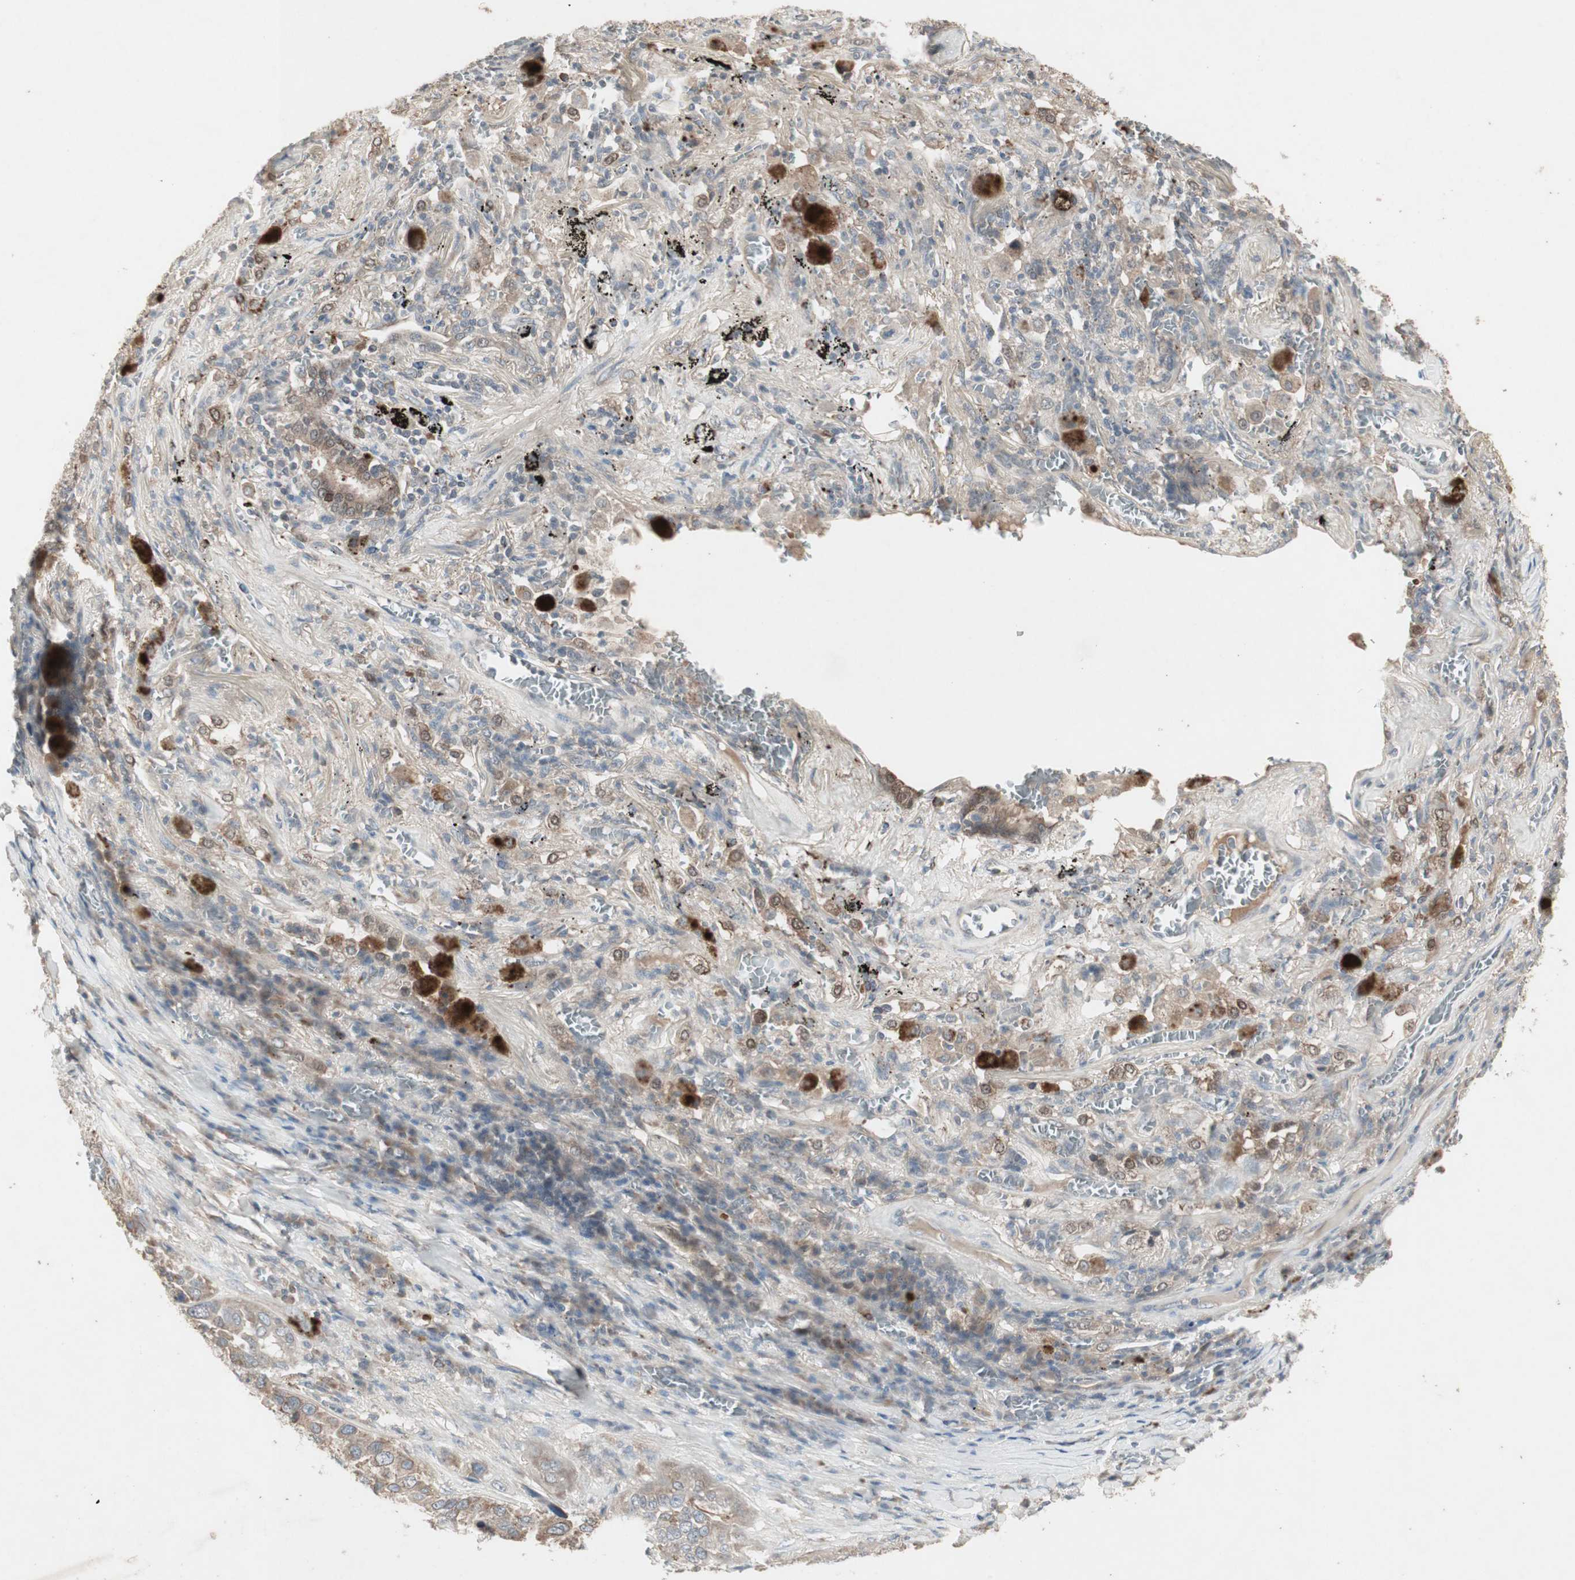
{"staining": {"intensity": "weak", "quantity": "25%-75%", "location": "cytoplasmic/membranous"}, "tissue": "lung cancer", "cell_type": "Tumor cells", "image_type": "cancer", "snomed": [{"axis": "morphology", "description": "Squamous cell carcinoma, NOS"}, {"axis": "topography", "description": "Lung"}], "caption": "Immunohistochemistry staining of lung squamous cell carcinoma, which demonstrates low levels of weak cytoplasmic/membranous expression in about 25%-75% of tumor cells indicating weak cytoplasmic/membranous protein positivity. The staining was performed using DAB (brown) for protein detection and nuclei were counterstained in hematoxylin (blue).", "gene": "JMJD7-PLA2G4B", "patient": {"sex": "male", "age": 57}}